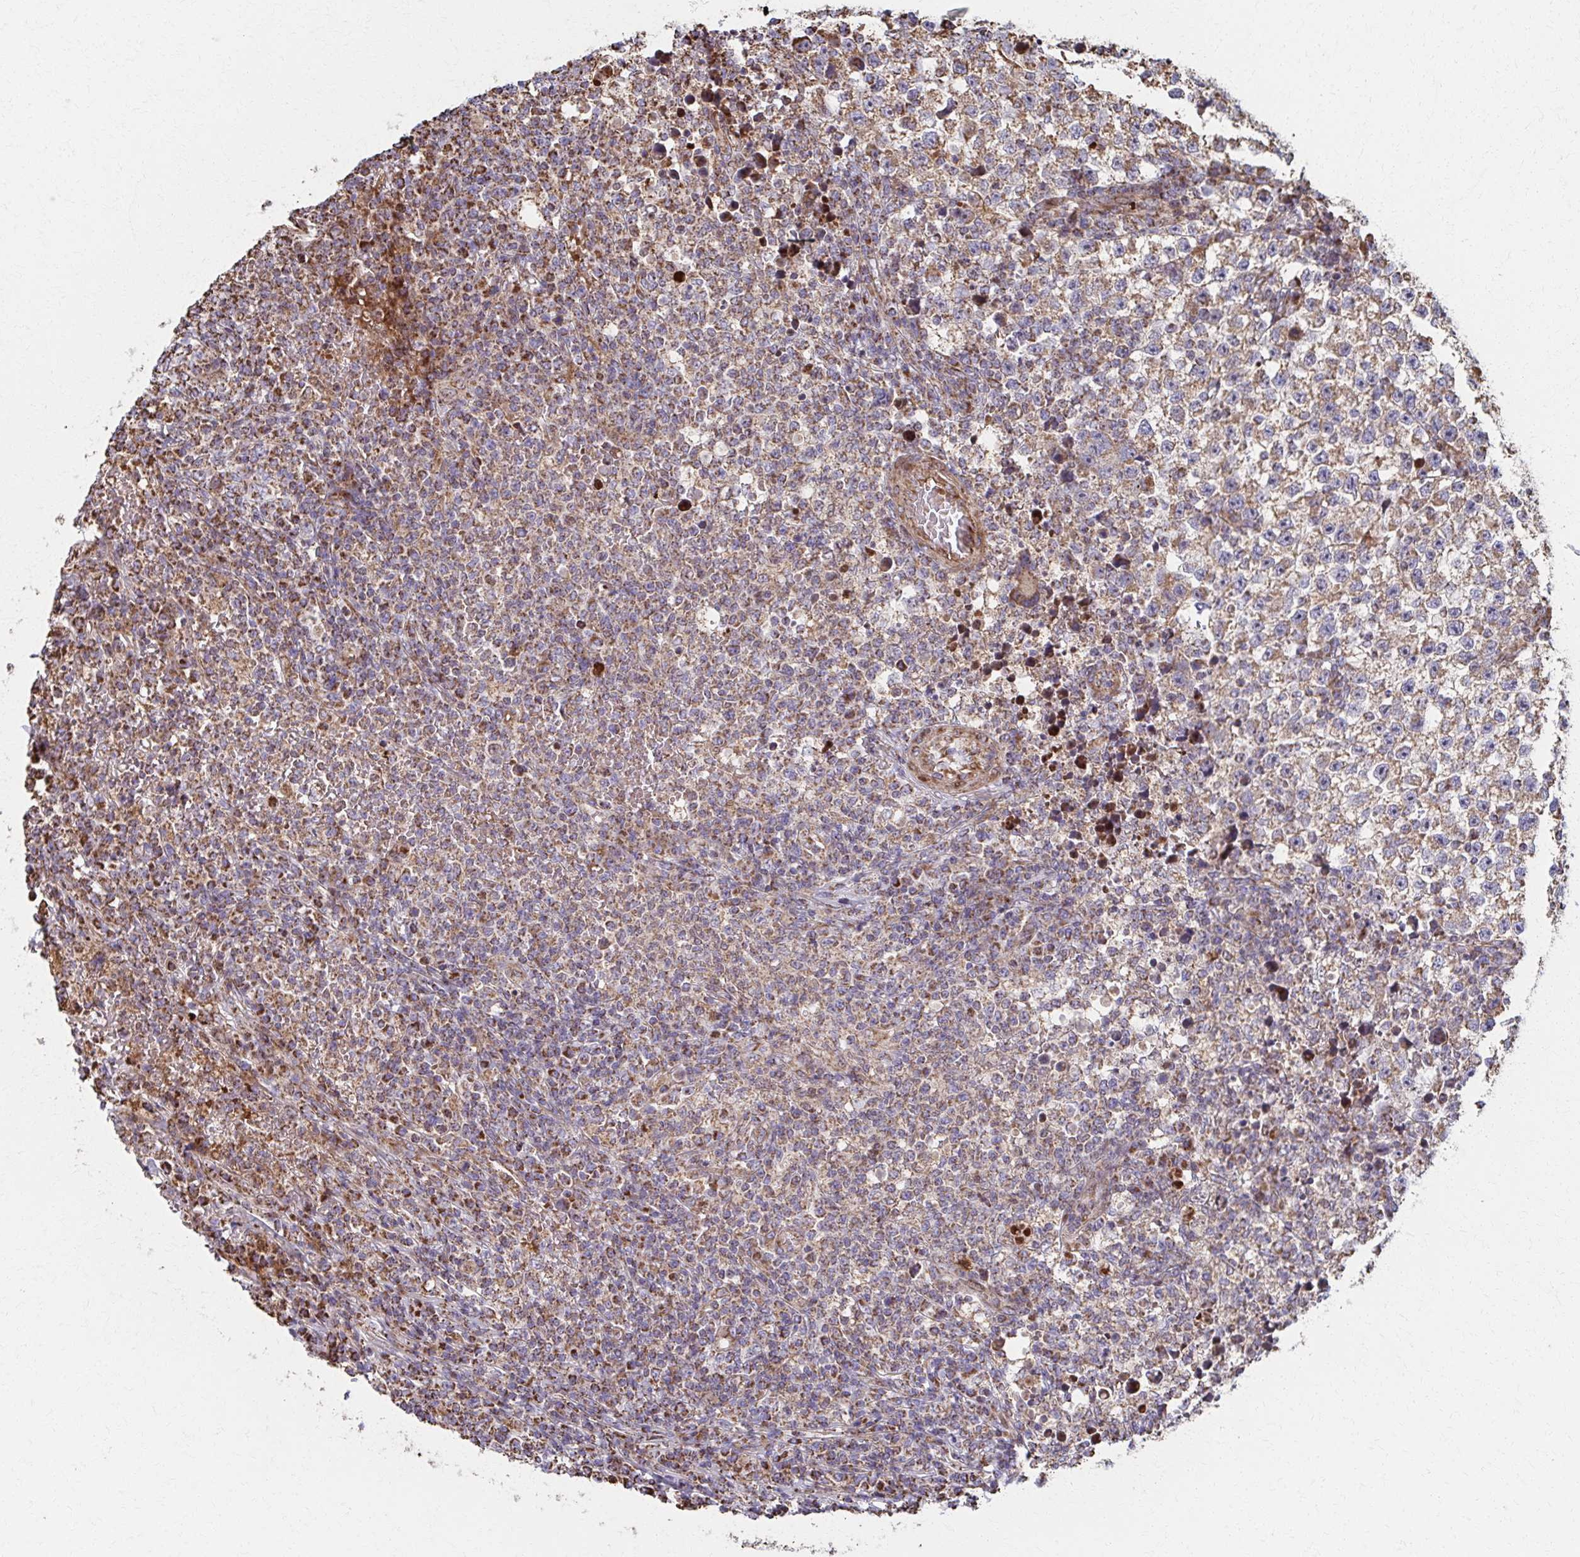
{"staining": {"intensity": "moderate", "quantity": ">75%", "location": "cytoplasmic/membranous"}, "tissue": "testis cancer", "cell_type": "Tumor cells", "image_type": "cancer", "snomed": [{"axis": "morphology", "description": "Seminoma, NOS"}, {"axis": "topography", "description": "Testis"}], "caption": "DAB (3,3'-diaminobenzidine) immunohistochemical staining of human testis cancer (seminoma) reveals moderate cytoplasmic/membranous protein staining in approximately >75% of tumor cells.", "gene": "SAT1", "patient": {"sex": "male", "age": 22}}